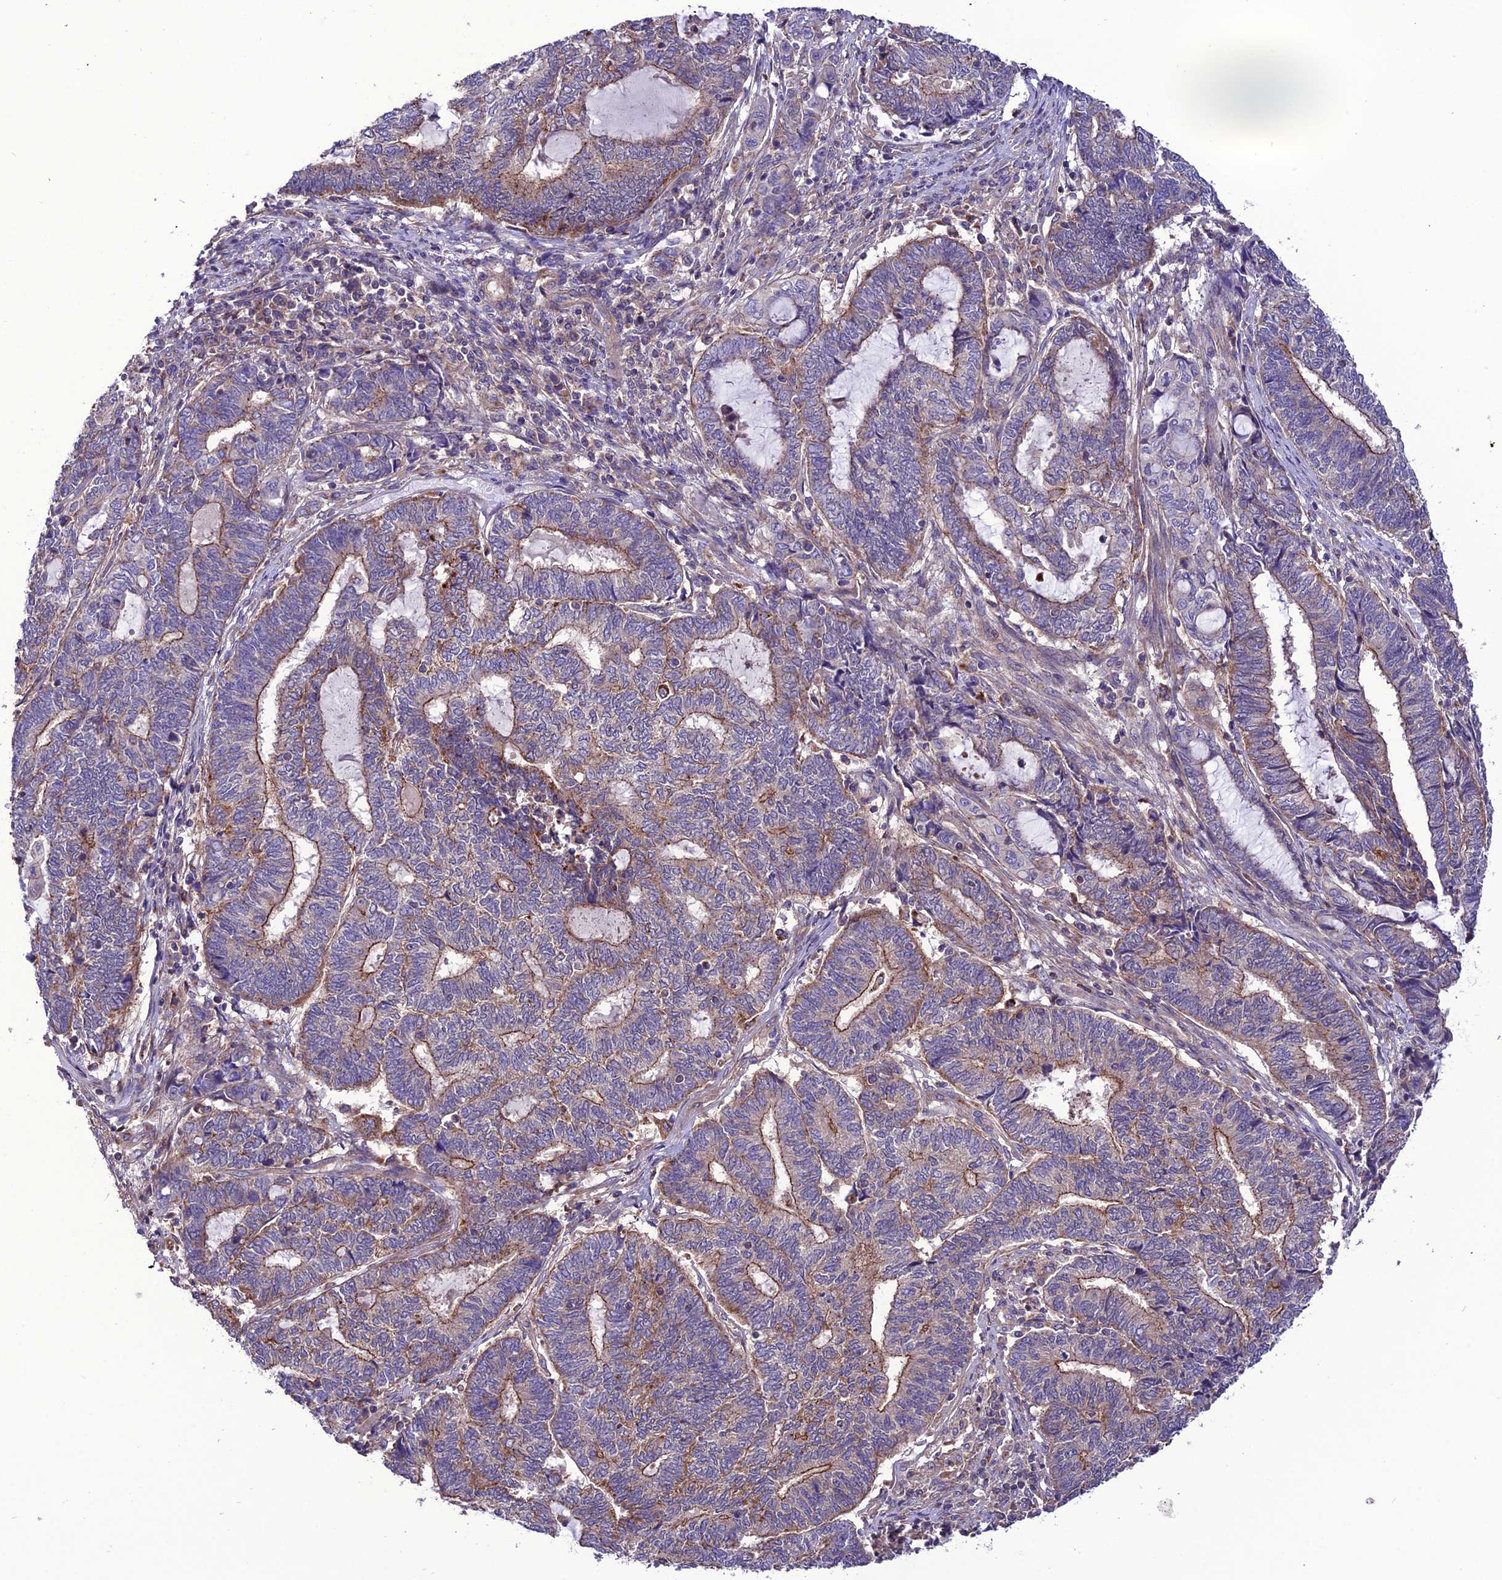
{"staining": {"intensity": "moderate", "quantity": "<25%", "location": "cytoplasmic/membranous"}, "tissue": "endometrial cancer", "cell_type": "Tumor cells", "image_type": "cancer", "snomed": [{"axis": "morphology", "description": "Adenocarcinoma, NOS"}, {"axis": "topography", "description": "Uterus"}, {"axis": "topography", "description": "Endometrium"}], "caption": "Protein staining by immunohistochemistry exhibits moderate cytoplasmic/membranous positivity in about <25% of tumor cells in endometrial cancer (adenocarcinoma). The staining was performed using DAB, with brown indicating positive protein expression. Nuclei are stained blue with hematoxylin.", "gene": "PPIL3", "patient": {"sex": "female", "age": 70}}